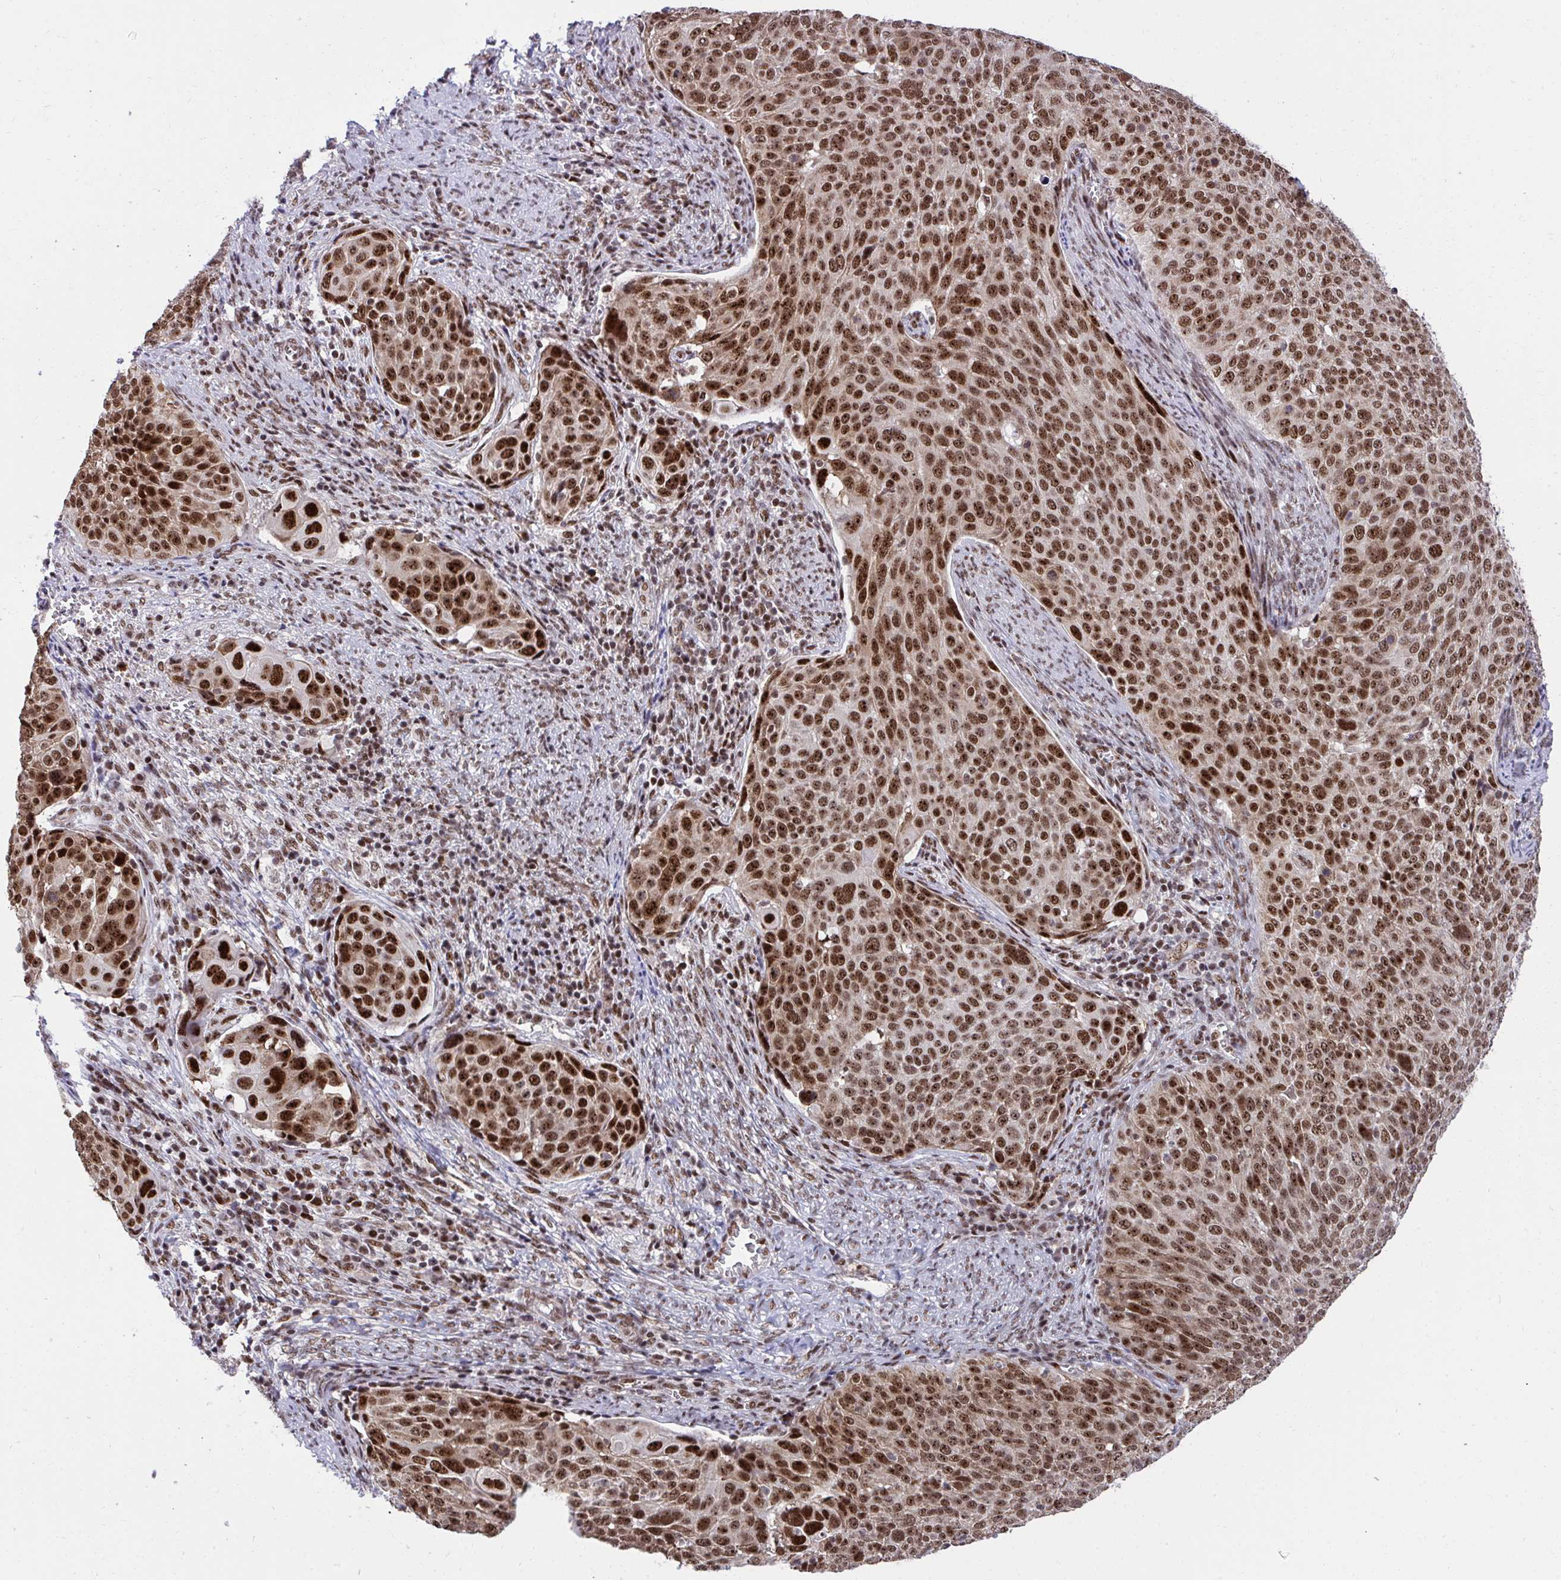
{"staining": {"intensity": "strong", "quantity": ">75%", "location": "nuclear"}, "tissue": "cervical cancer", "cell_type": "Tumor cells", "image_type": "cancer", "snomed": [{"axis": "morphology", "description": "Squamous cell carcinoma, NOS"}, {"axis": "topography", "description": "Cervix"}], "caption": "IHC (DAB) staining of cervical cancer shows strong nuclear protein positivity in approximately >75% of tumor cells.", "gene": "HOXA4", "patient": {"sex": "female", "age": 39}}